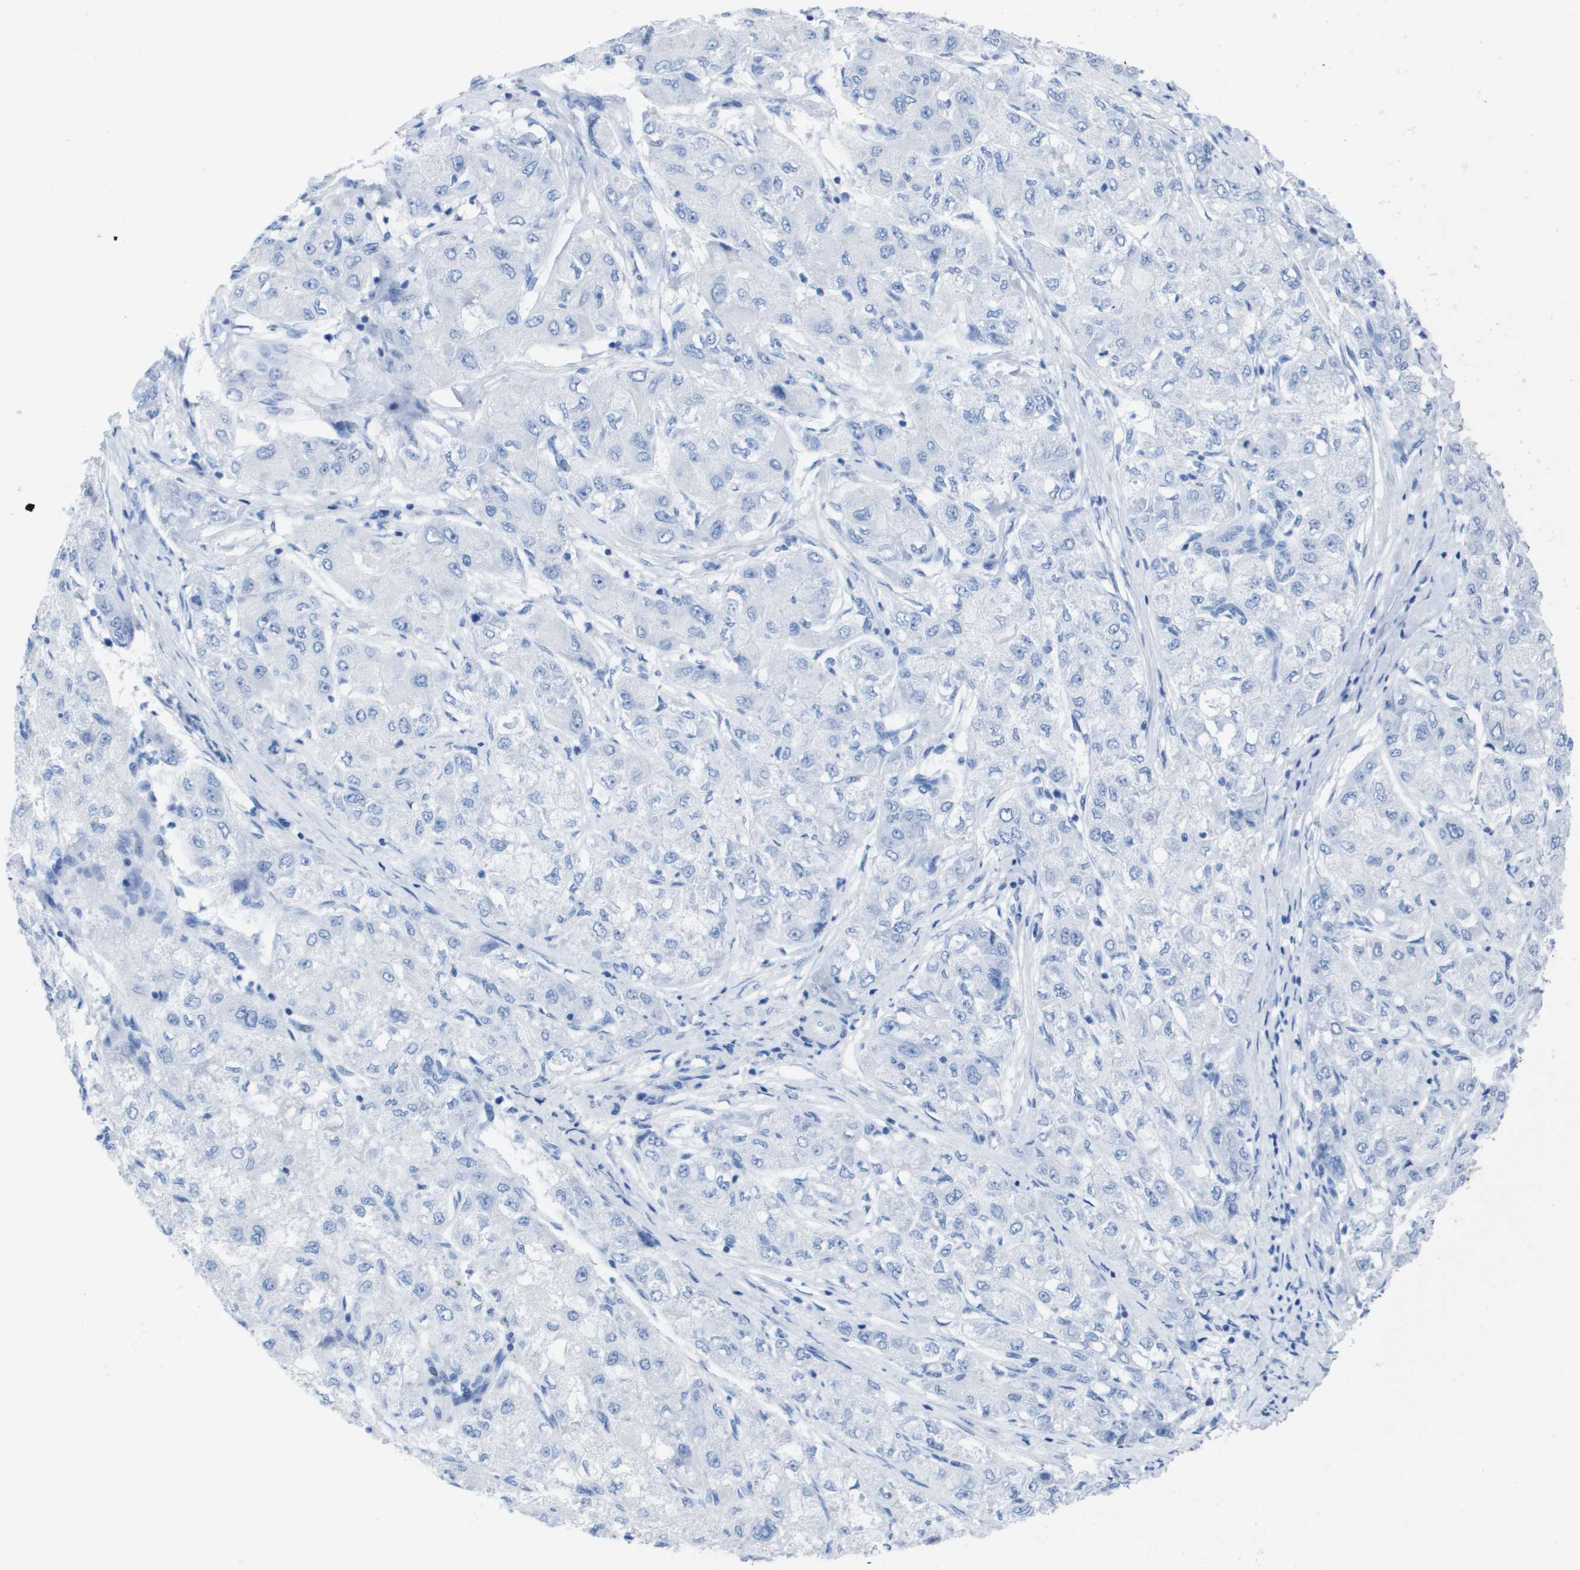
{"staining": {"intensity": "negative", "quantity": "none", "location": "none"}, "tissue": "liver cancer", "cell_type": "Tumor cells", "image_type": "cancer", "snomed": [{"axis": "morphology", "description": "Carcinoma, Hepatocellular, NOS"}, {"axis": "topography", "description": "Liver"}], "caption": "A histopathology image of human liver cancer (hepatocellular carcinoma) is negative for staining in tumor cells. Brightfield microscopy of immunohistochemistry (IHC) stained with DAB (brown) and hematoxylin (blue), captured at high magnification.", "gene": "KCNA3", "patient": {"sex": "male", "age": 80}}